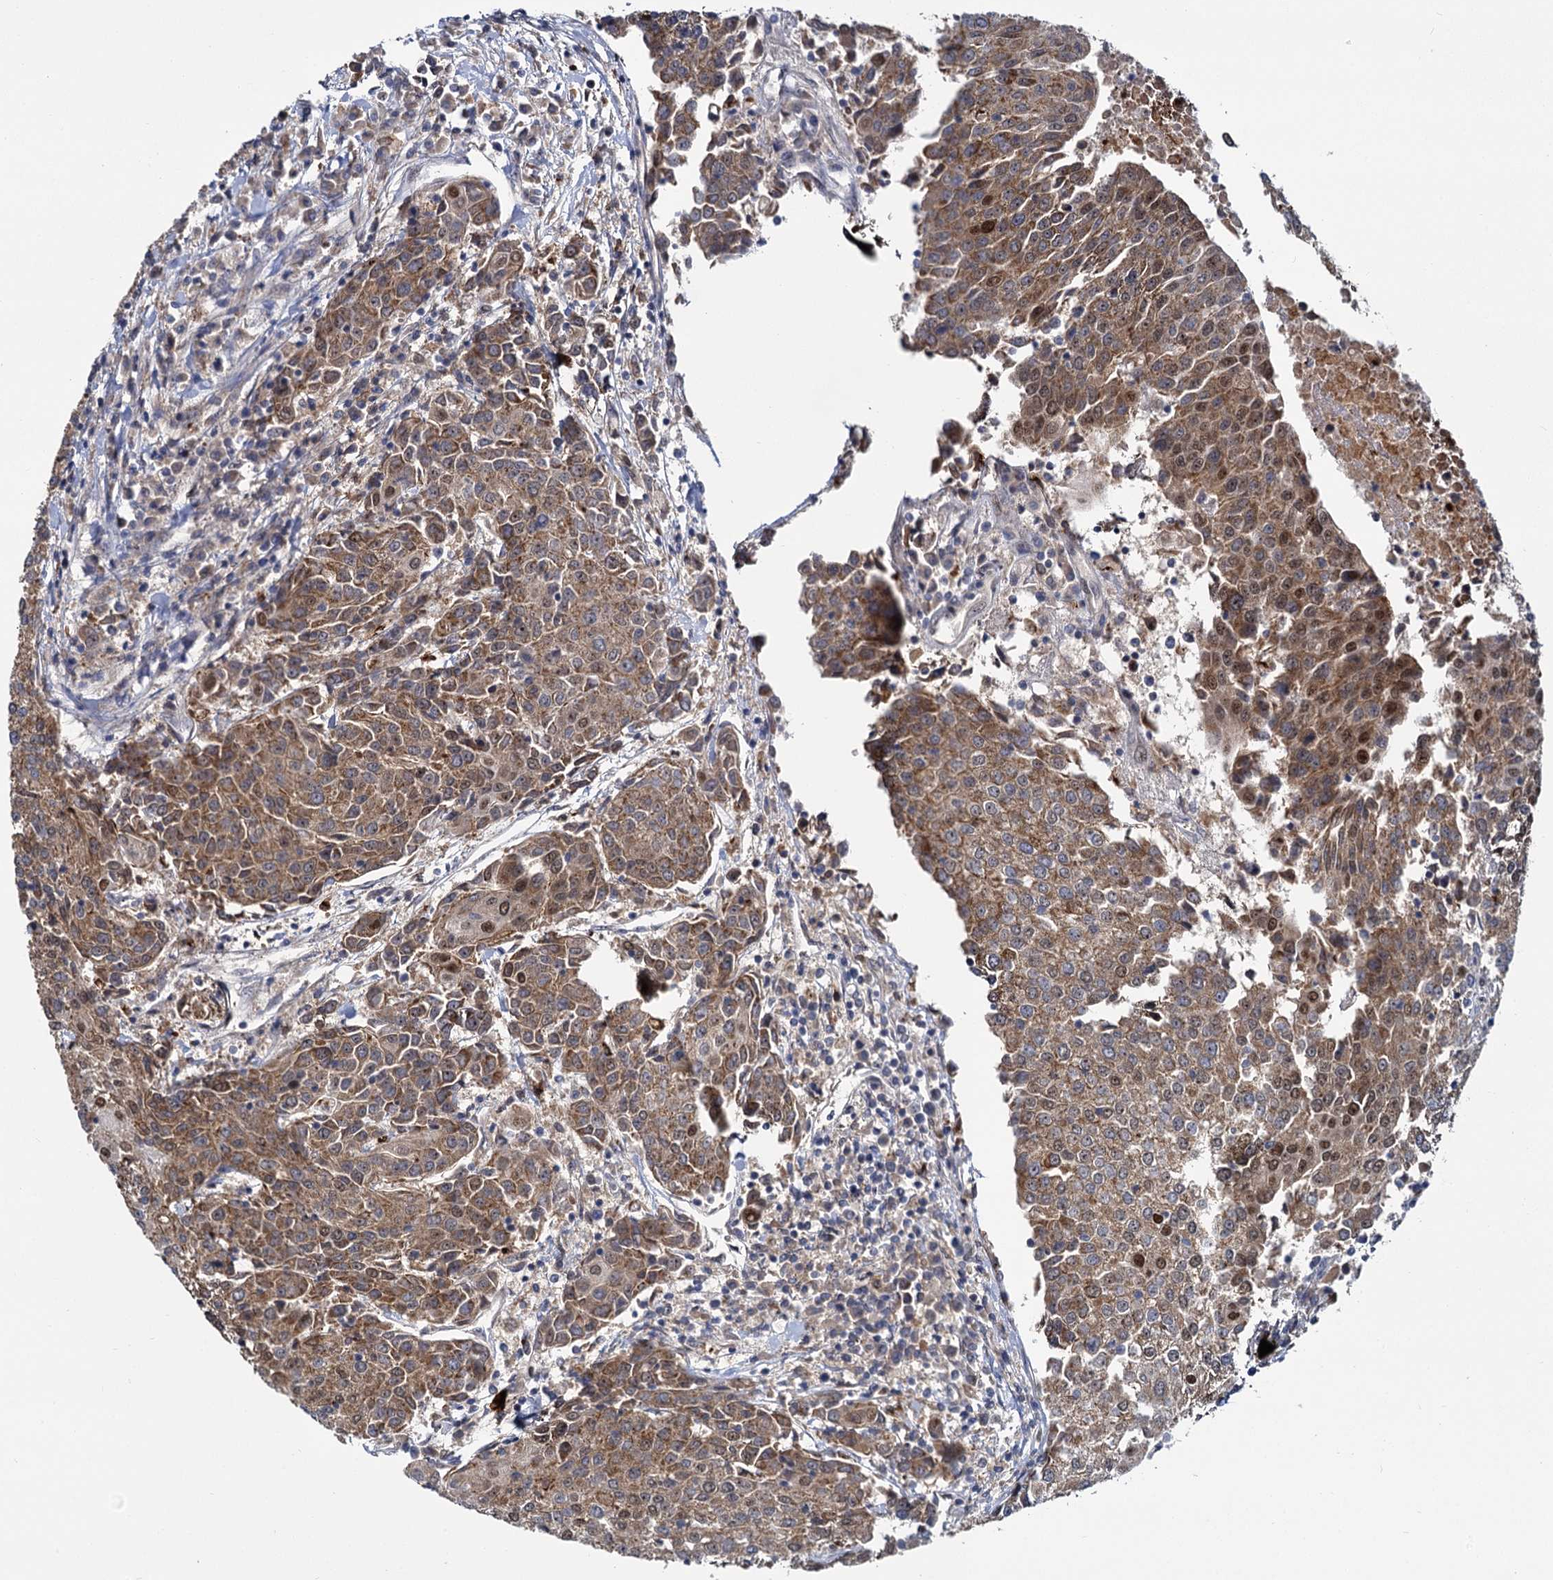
{"staining": {"intensity": "moderate", "quantity": ">75%", "location": "cytoplasmic/membranous,nuclear"}, "tissue": "urothelial cancer", "cell_type": "Tumor cells", "image_type": "cancer", "snomed": [{"axis": "morphology", "description": "Urothelial carcinoma, High grade"}, {"axis": "topography", "description": "Urinary bladder"}], "caption": "A high-resolution image shows immunohistochemistry (IHC) staining of urothelial cancer, which demonstrates moderate cytoplasmic/membranous and nuclear expression in about >75% of tumor cells. The protein is shown in brown color, while the nuclei are stained blue.", "gene": "GAL3ST4", "patient": {"sex": "female", "age": 85}}